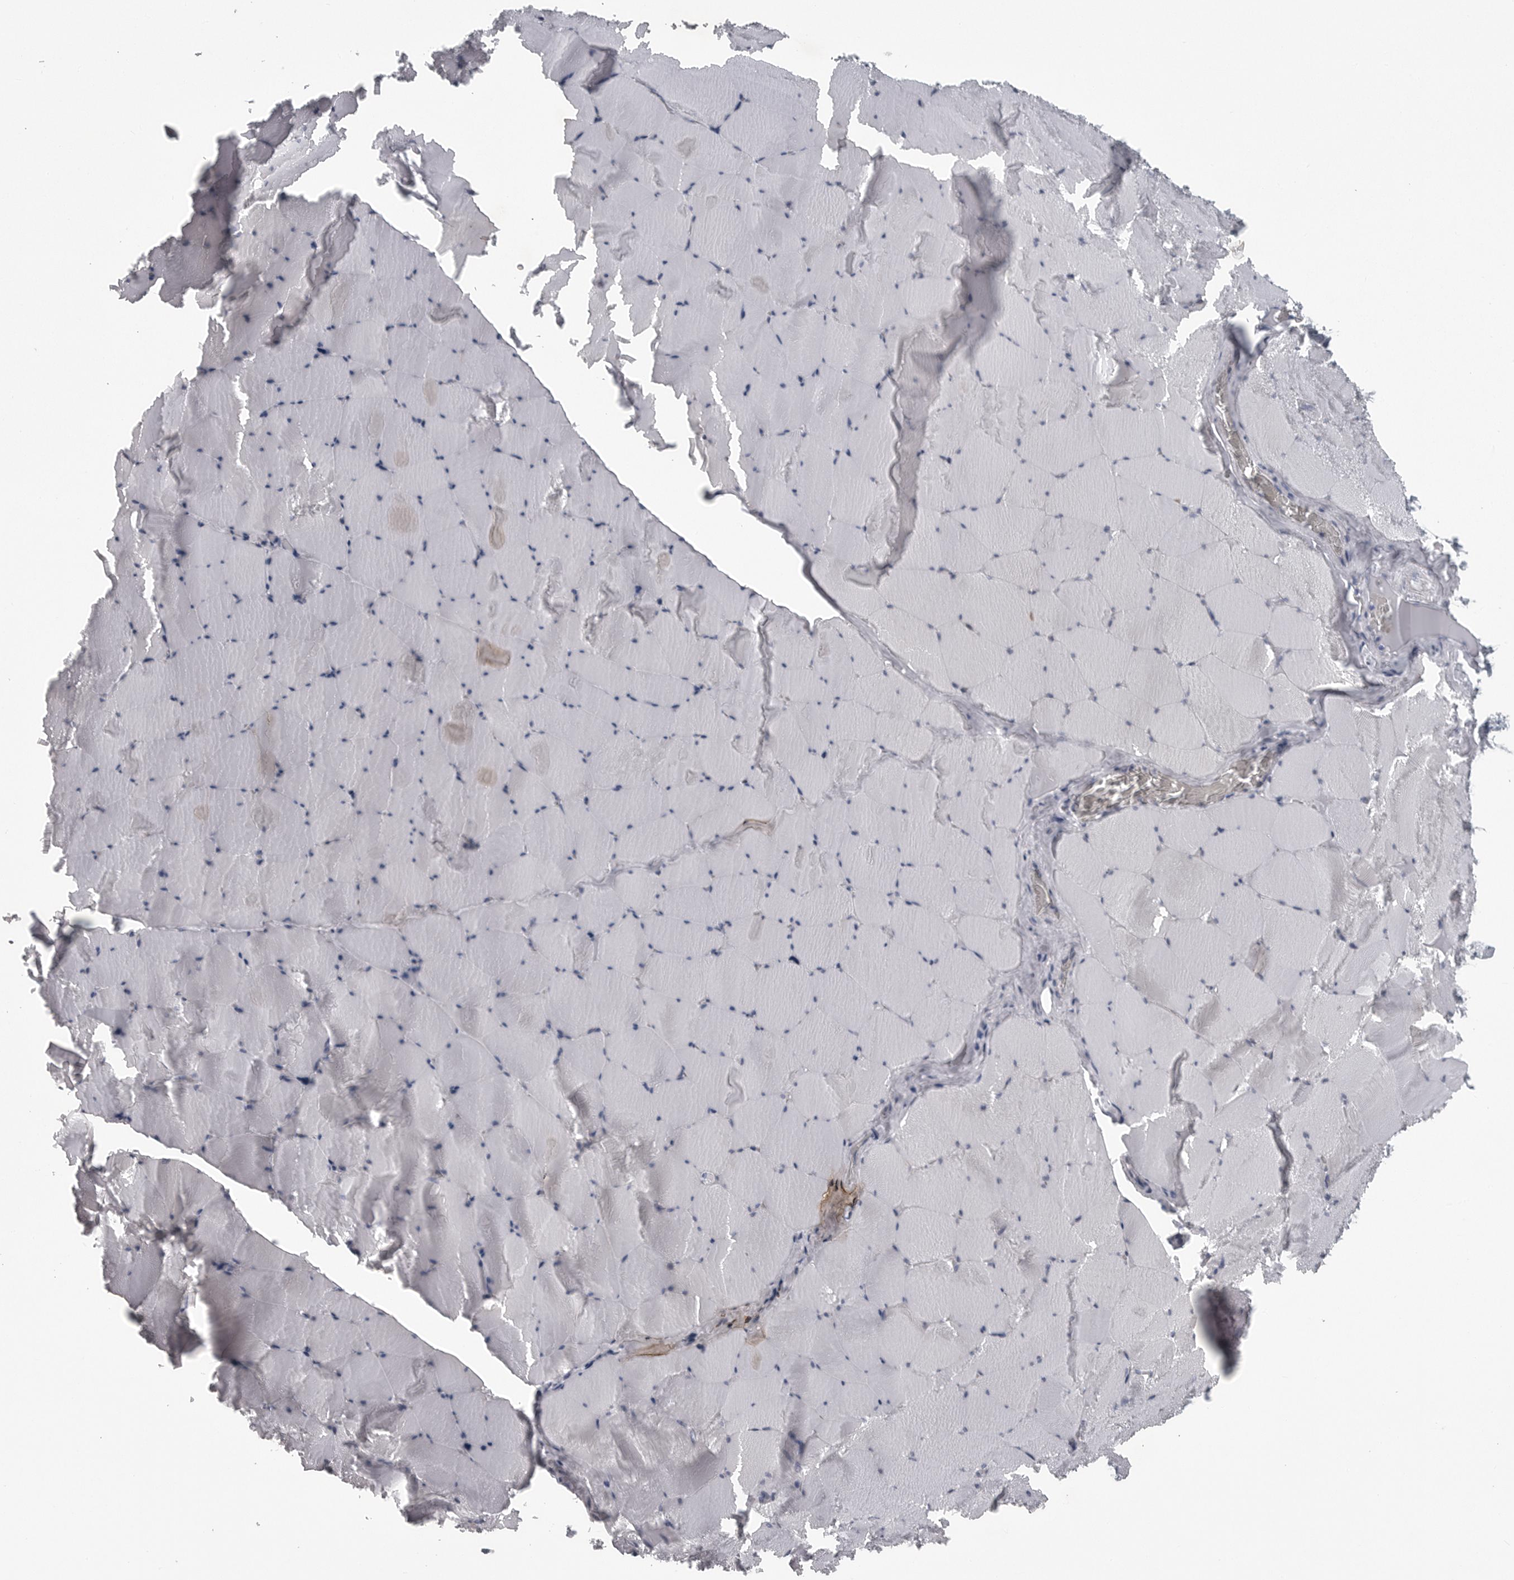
{"staining": {"intensity": "negative", "quantity": "none", "location": "none"}, "tissue": "skeletal muscle", "cell_type": "Myocytes", "image_type": "normal", "snomed": [{"axis": "morphology", "description": "Normal tissue, NOS"}, {"axis": "topography", "description": "Skeletal muscle"}], "caption": "The micrograph demonstrates no significant staining in myocytes of skeletal muscle.", "gene": "LYSMD1", "patient": {"sex": "male", "age": 62}}